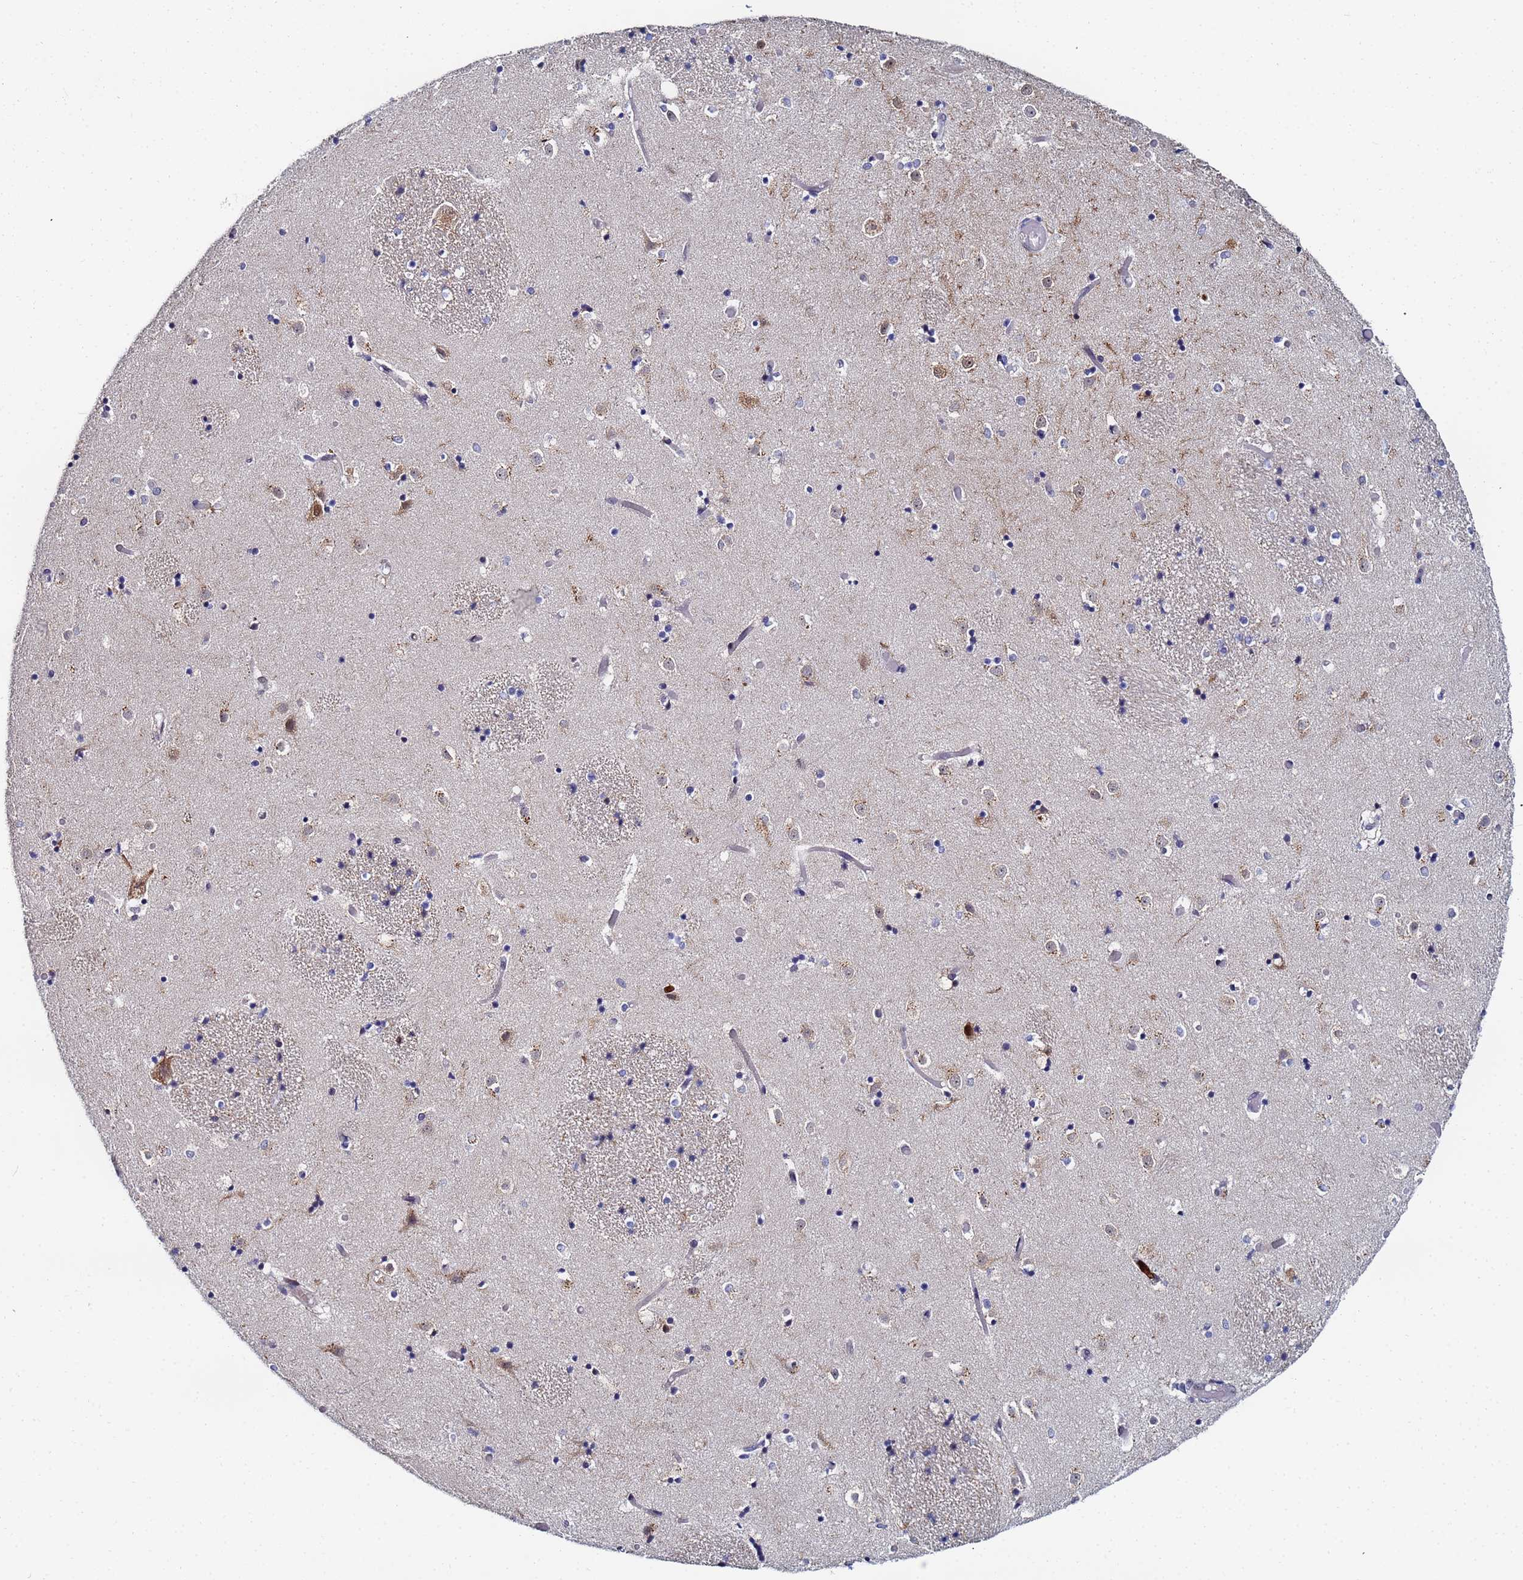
{"staining": {"intensity": "negative", "quantity": "none", "location": "none"}, "tissue": "caudate", "cell_type": "Glial cells", "image_type": "normal", "snomed": [{"axis": "morphology", "description": "Normal tissue, NOS"}, {"axis": "topography", "description": "Lateral ventricle wall"}], "caption": "Immunohistochemistry of unremarkable human caudate exhibits no positivity in glial cells.", "gene": "MTCL1", "patient": {"sex": "female", "age": 52}}